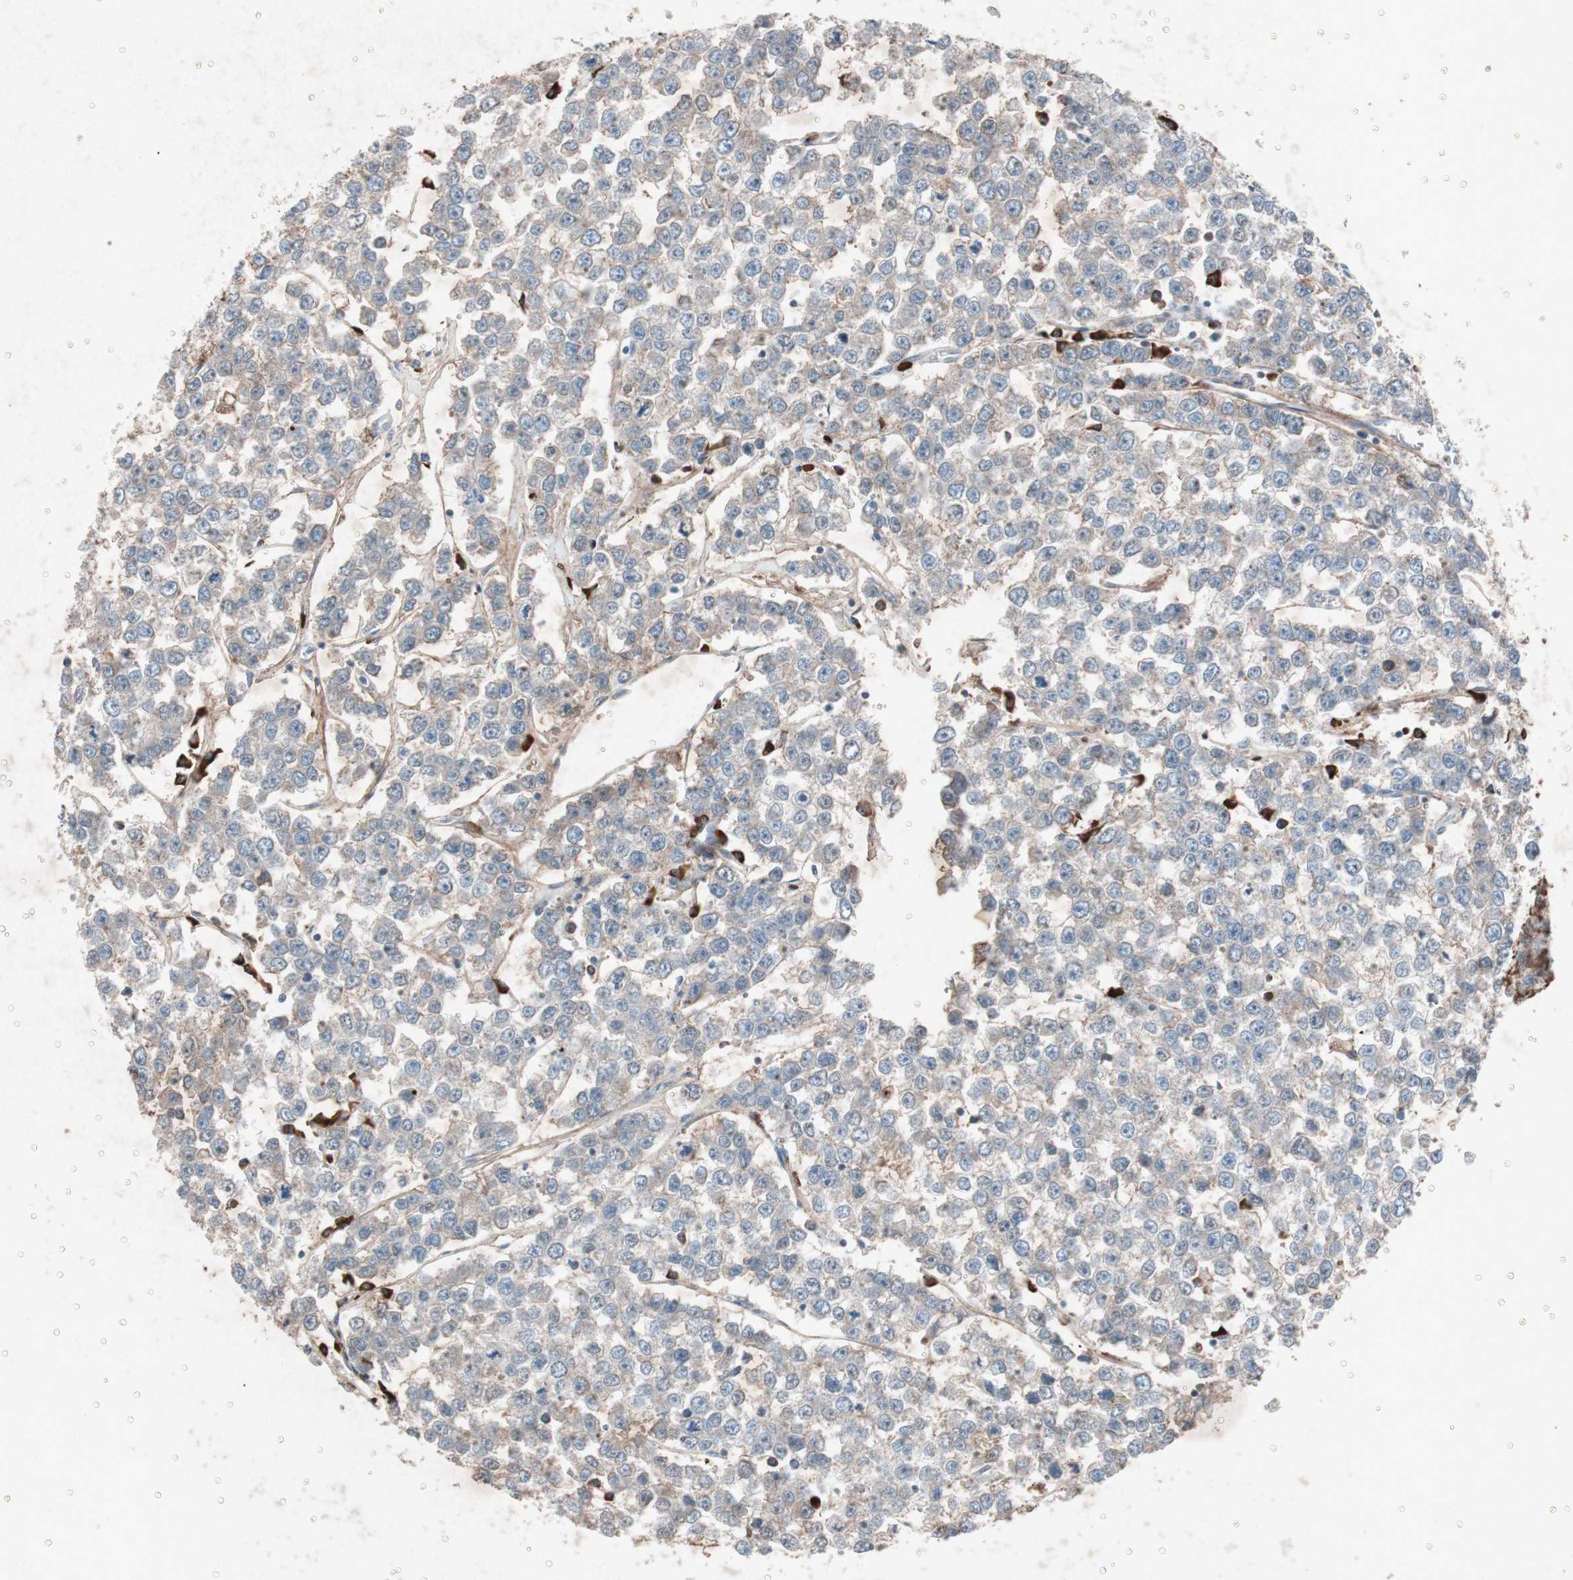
{"staining": {"intensity": "weak", "quantity": "25%-75%", "location": "cytoplasmic/membranous"}, "tissue": "testis cancer", "cell_type": "Tumor cells", "image_type": "cancer", "snomed": [{"axis": "morphology", "description": "Seminoma, NOS"}, {"axis": "morphology", "description": "Carcinoma, Embryonal, NOS"}, {"axis": "topography", "description": "Testis"}], "caption": "A high-resolution photomicrograph shows IHC staining of embryonal carcinoma (testis), which shows weak cytoplasmic/membranous expression in approximately 25%-75% of tumor cells.", "gene": "GRB7", "patient": {"sex": "male", "age": 52}}